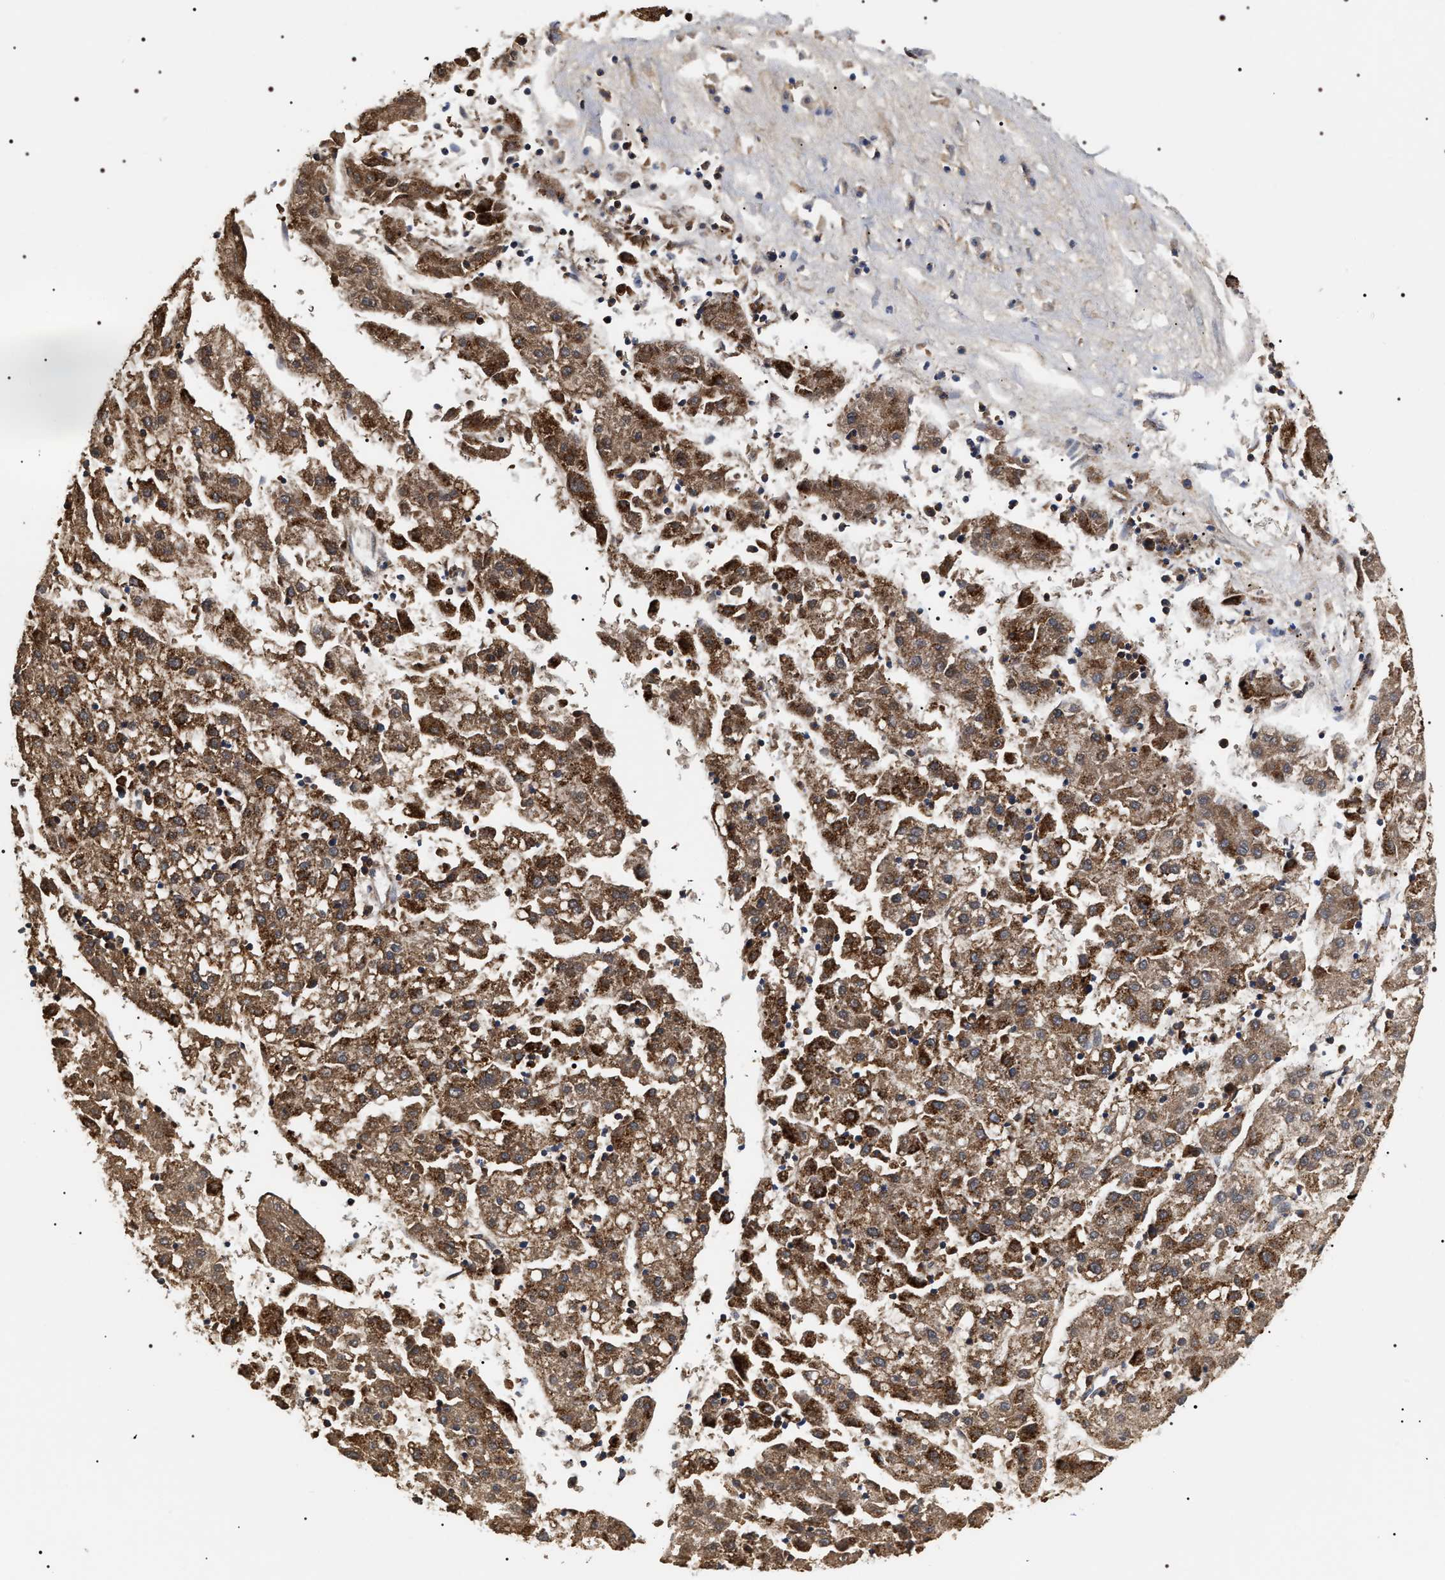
{"staining": {"intensity": "strong", "quantity": ">75%", "location": "cytoplasmic/membranous"}, "tissue": "liver cancer", "cell_type": "Tumor cells", "image_type": "cancer", "snomed": [{"axis": "morphology", "description": "Carcinoma, Hepatocellular, NOS"}, {"axis": "topography", "description": "Liver"}], "caption": "DAB immunohistochemical staining of human liver hepatocellular carcinoma demonstrates strong cytoplasmic/membranous protein expression in approximately >75% of tumor cells.", "gene": "COG5", "patient": {"sex": "male", "age": 72}}